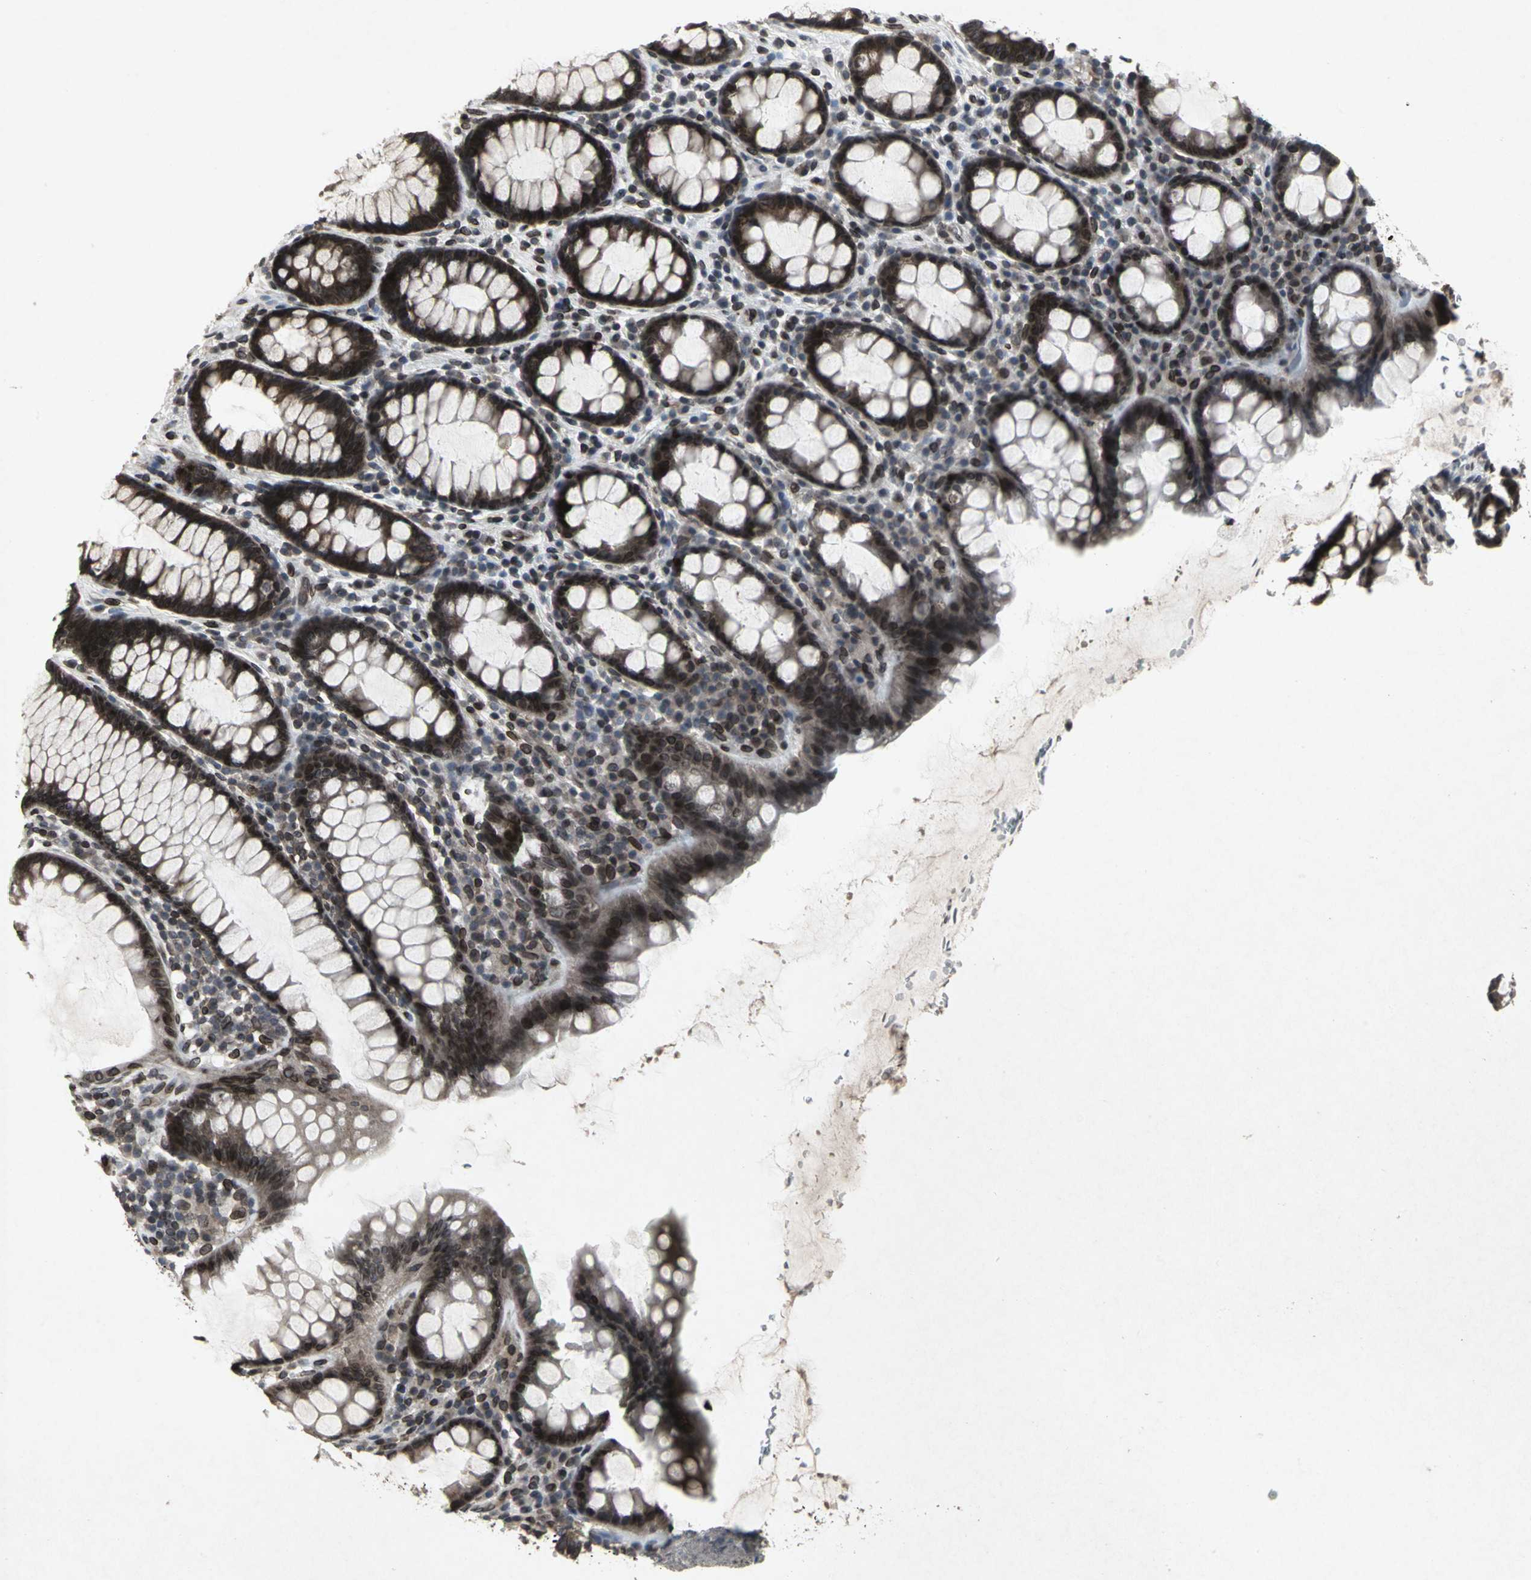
{"staining": {"intensity": "strong", "quantity": ">75%", "location": "nuclear"}, "tissue": "rectum", "cell_type": "Glandular cells", "image_type": "normal", "snomed": [{"axis": "morphology", "description": "Normal tissue, NOS"}, {"axis": "topography", "description": "Rectum"}], "caption": "Rectum stained with a brown dye displays strong nuclear positive positivity in about >75% of glandular cells.", "gene": "SH2B3", "patient": {"sex": "male", "age": 92}}